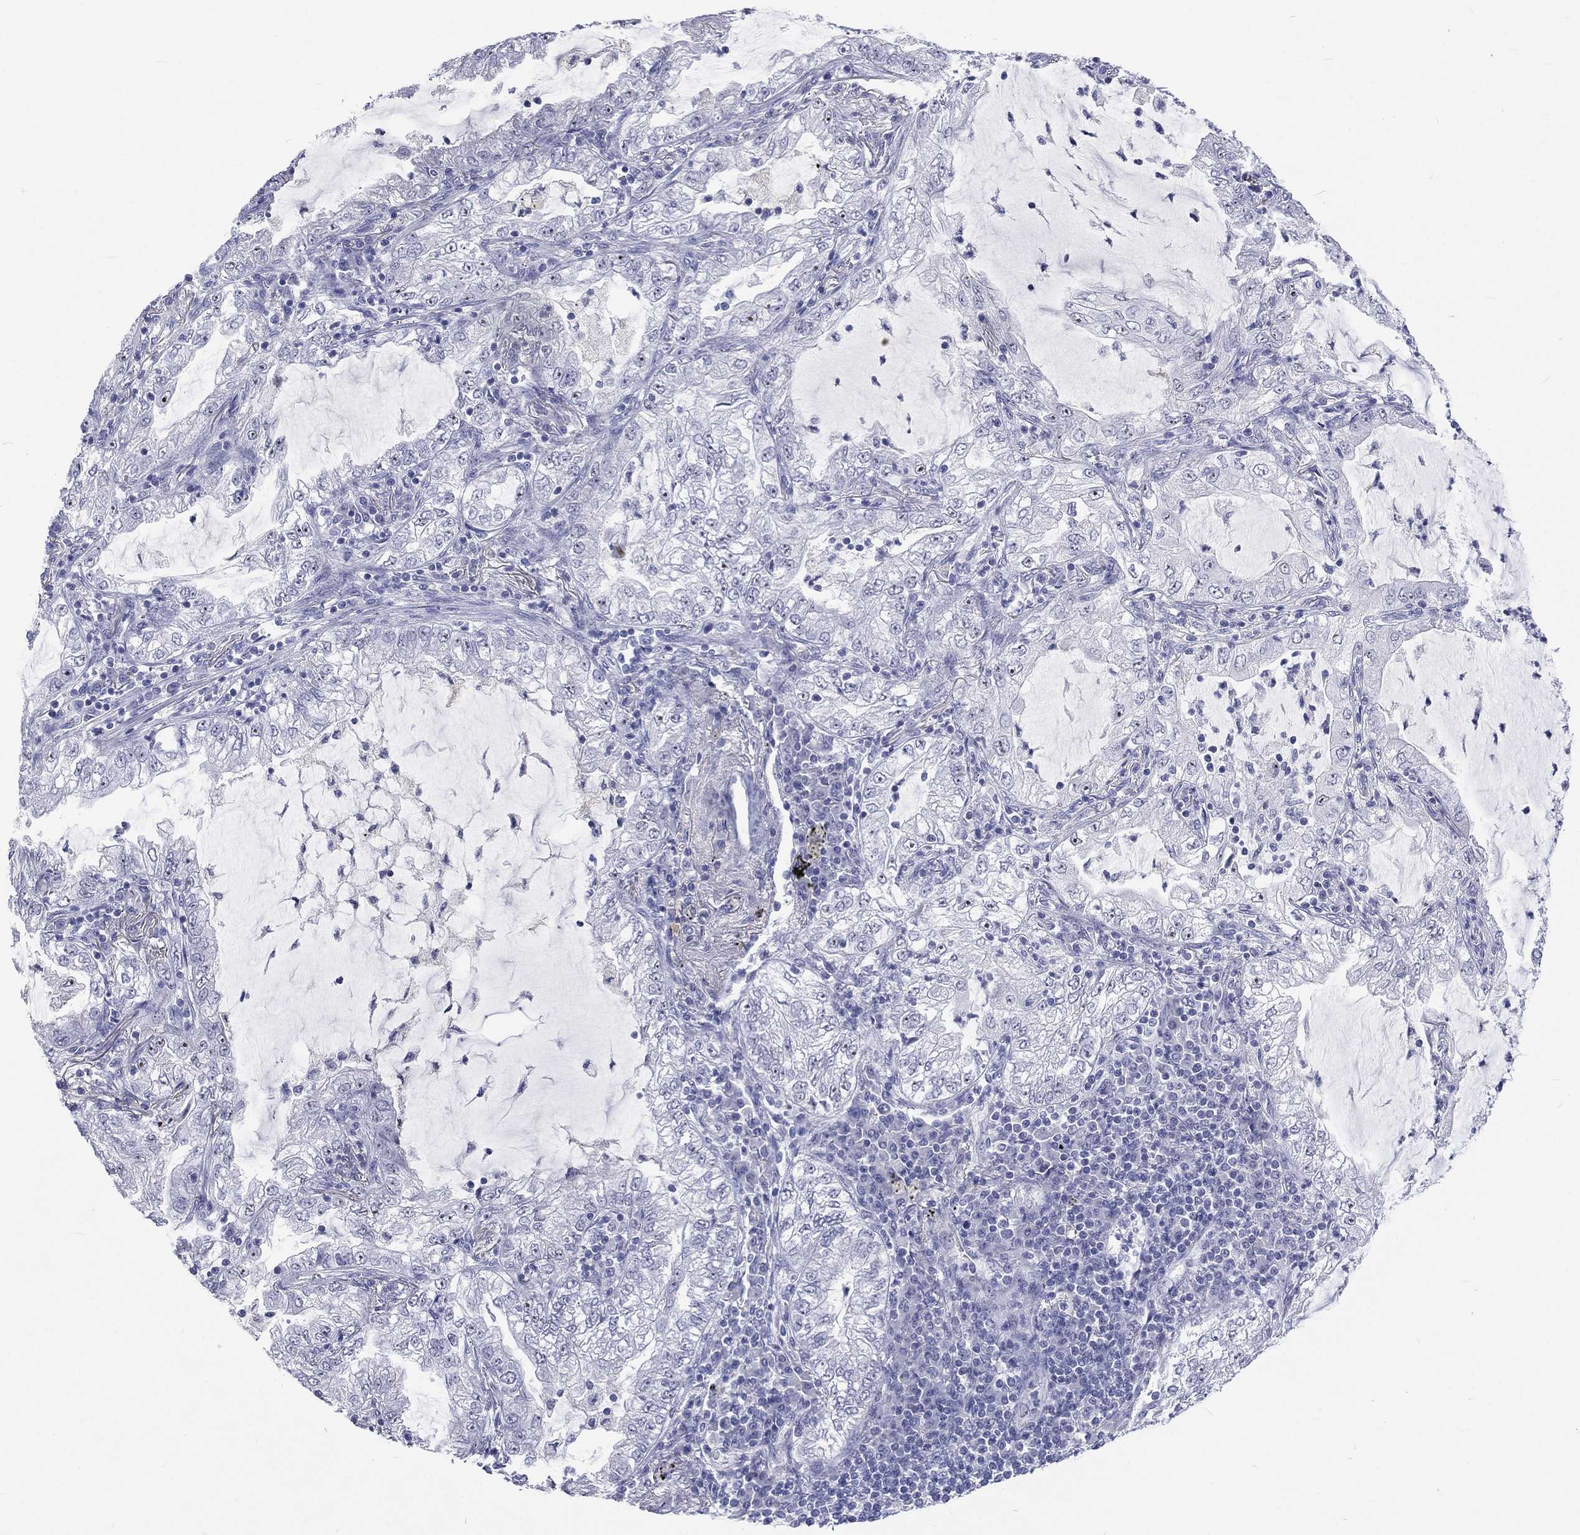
{"staining": {"intensity": "negative", "quantity": "none", "location": "none"}, "tissue": "lung cancer", "cell_type": "Tumor cells", "image_type": "cancer", "snomed": [{"axis": "morphology", "description": "Adenocarcinoma, NOS"}, {"axis": "topography", "description": "Lung"}], "caption": "High power microscopy photomicrograph of an immunohistochemistry (IHC) photomicrograph of adenocarcinoma (lung), revealing no significant positivity in tumor cells. (DAB IHC with hematoxylin counter stain).", "gene": "SSX1", "patient": {"sex": "female", "age": 73}}